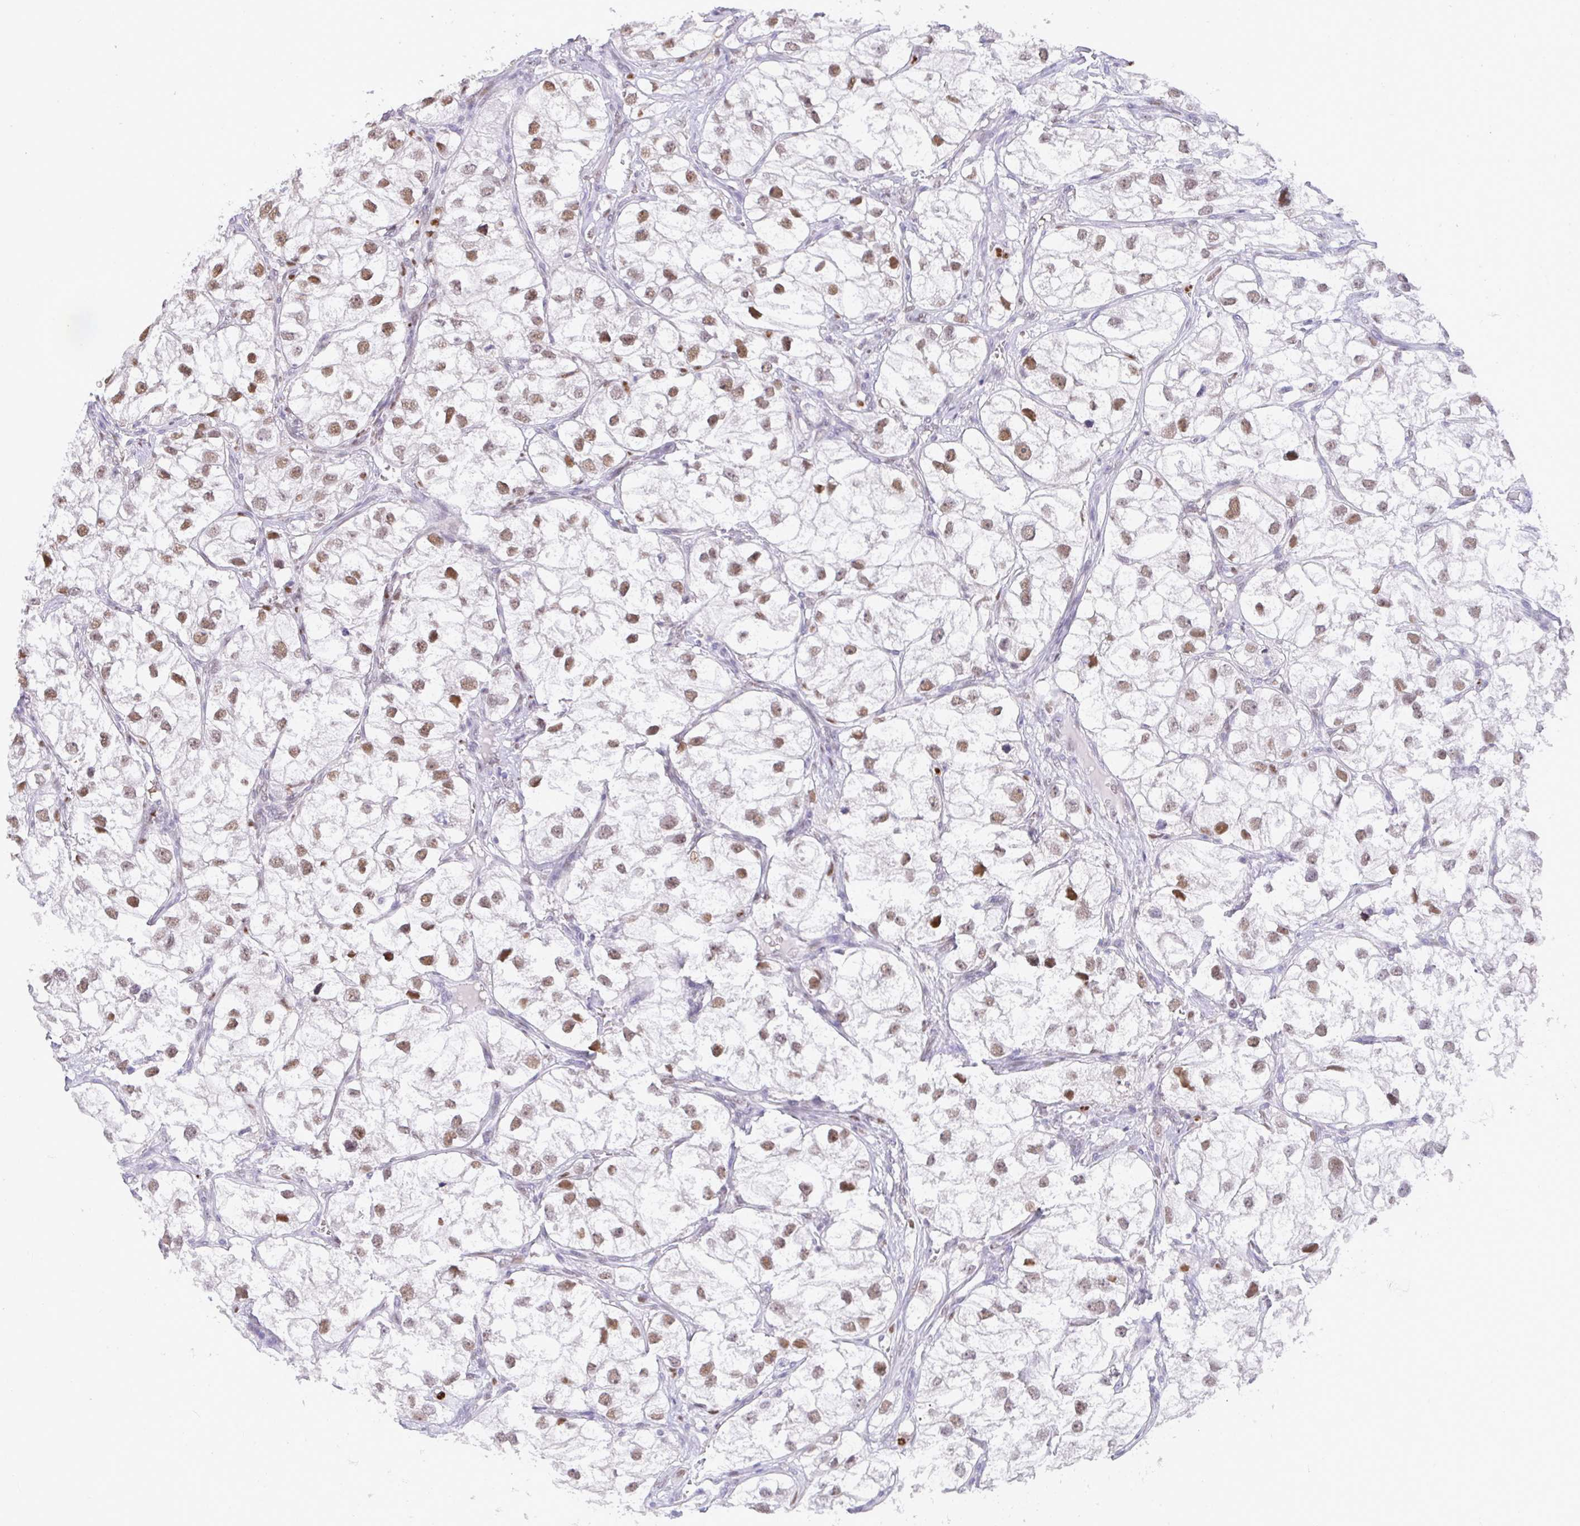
{"staining": {"intensity": "moderate", "quantity": ">75%", "location": "nuclear"}, "tissue": "renal cancer", "cell_type": "Tumor cells", "image_type": "cancer", "snomed": [{"axis": "morphology", "description": "Adenocarcinoma, NOS"}, {"axis": "topography", "description": "Kidney"}], "caption": "The histopathology image reveals a brown stain indicating the presence of a protein in the nuclear of tumor cells in adenocarcinoma (renal).", "gene": "BBX", "patient": {"sex": "male", "age": 59}}